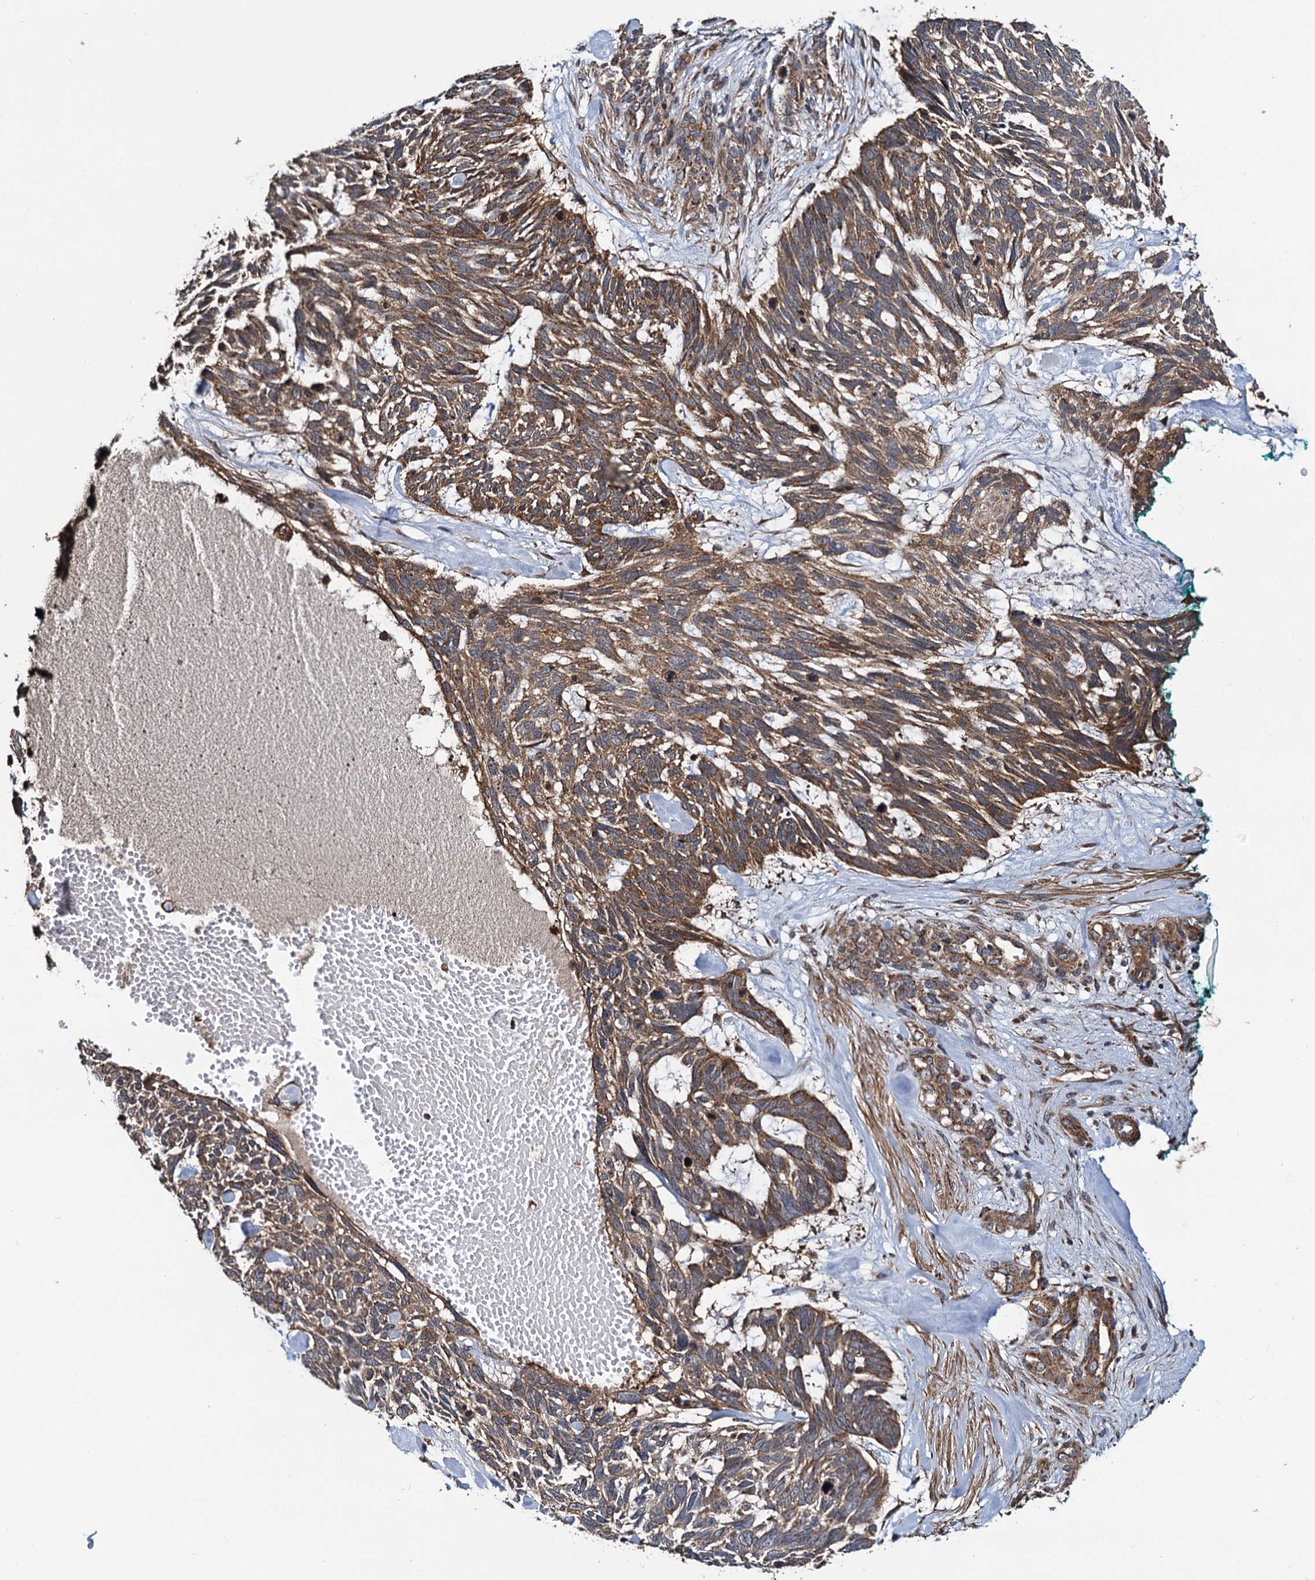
{"staining": {"intensity": "moderate", "quantity": ">75%", "location": "cytoplasmic/membranous"}, "tissue": "skin cancer", "cell_type": "Tumor cells", "image_type": "cancer", "snomed": [{"axis": "morphology", "description": "Basal cell carcinoma"}, {"axis": "topography", "description": "Skin"}], "caption": "Protein staining by IHC exhibits moderate cytoplasmic/membranous staining in approximately >75% of tumor cells in skin cancer. The protein is stained brown, and the nuclei are stained in blue (DAB IHC with brightfield microscopy, high magnification).", "gene": "NEK1", "patient": {"sex": "male", "age": 88}}